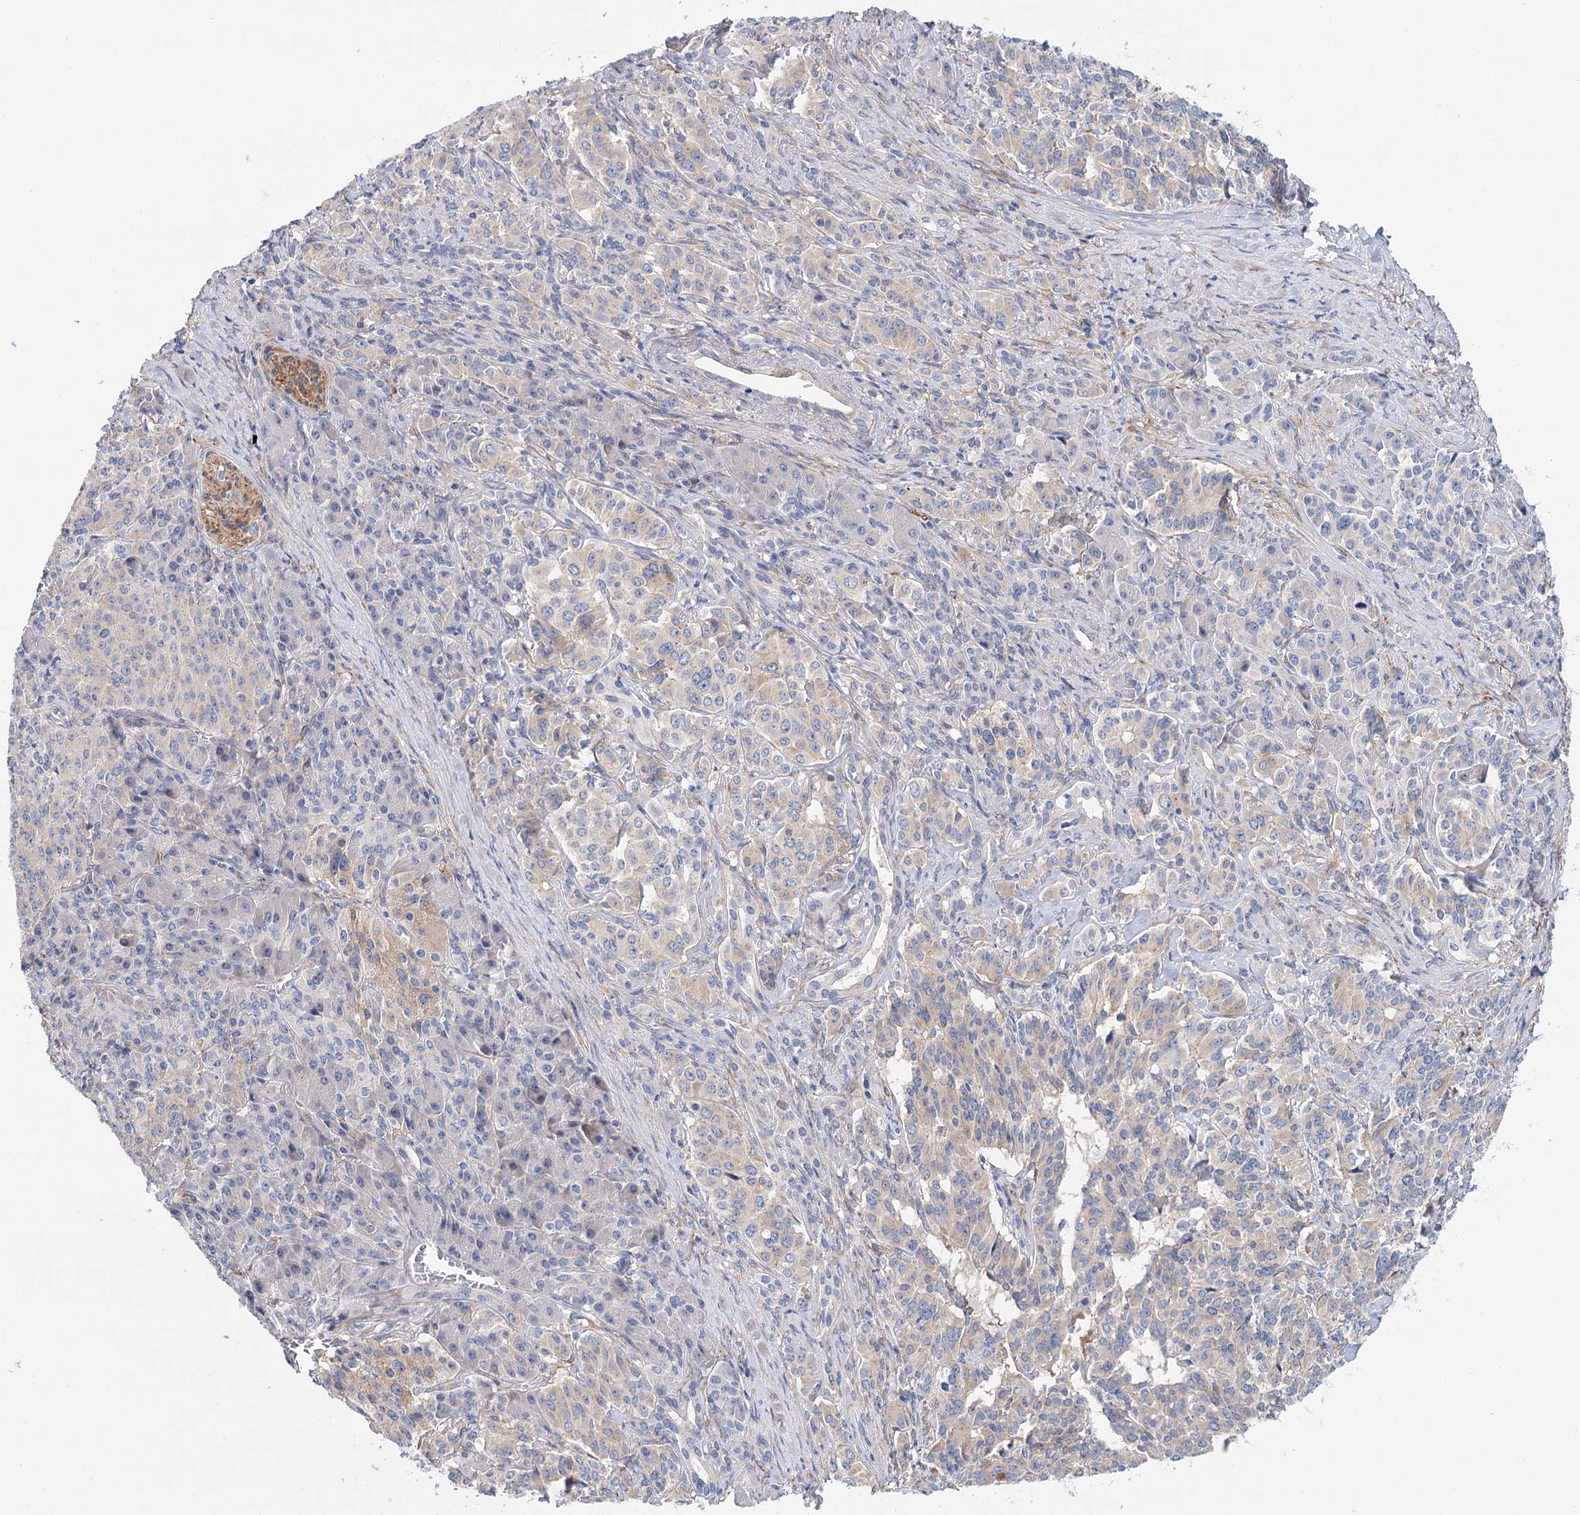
{"staining": {"intensity": "weak", "quantity": "25%-75%", "location": "cytoplasmic/membranous"}, "tissue": "pancreatic cancer", "cell_type": "Tumor cells", "image_type": "cancer", "snomed": [{"axis": "morphology", "description": "Adenocarcinoma, NOS"}, {"axis": "topography", "description": "Pancreas"}], "caption": "There is low levels of weak cytoplasmic/membranous staining in tumor cells of adenocarcinoma (pancreatic), as demonstrated by immunohistochemical staining (brown color).", "gene": "TEX12", "patient": {"sex": "female", "age": 74}}